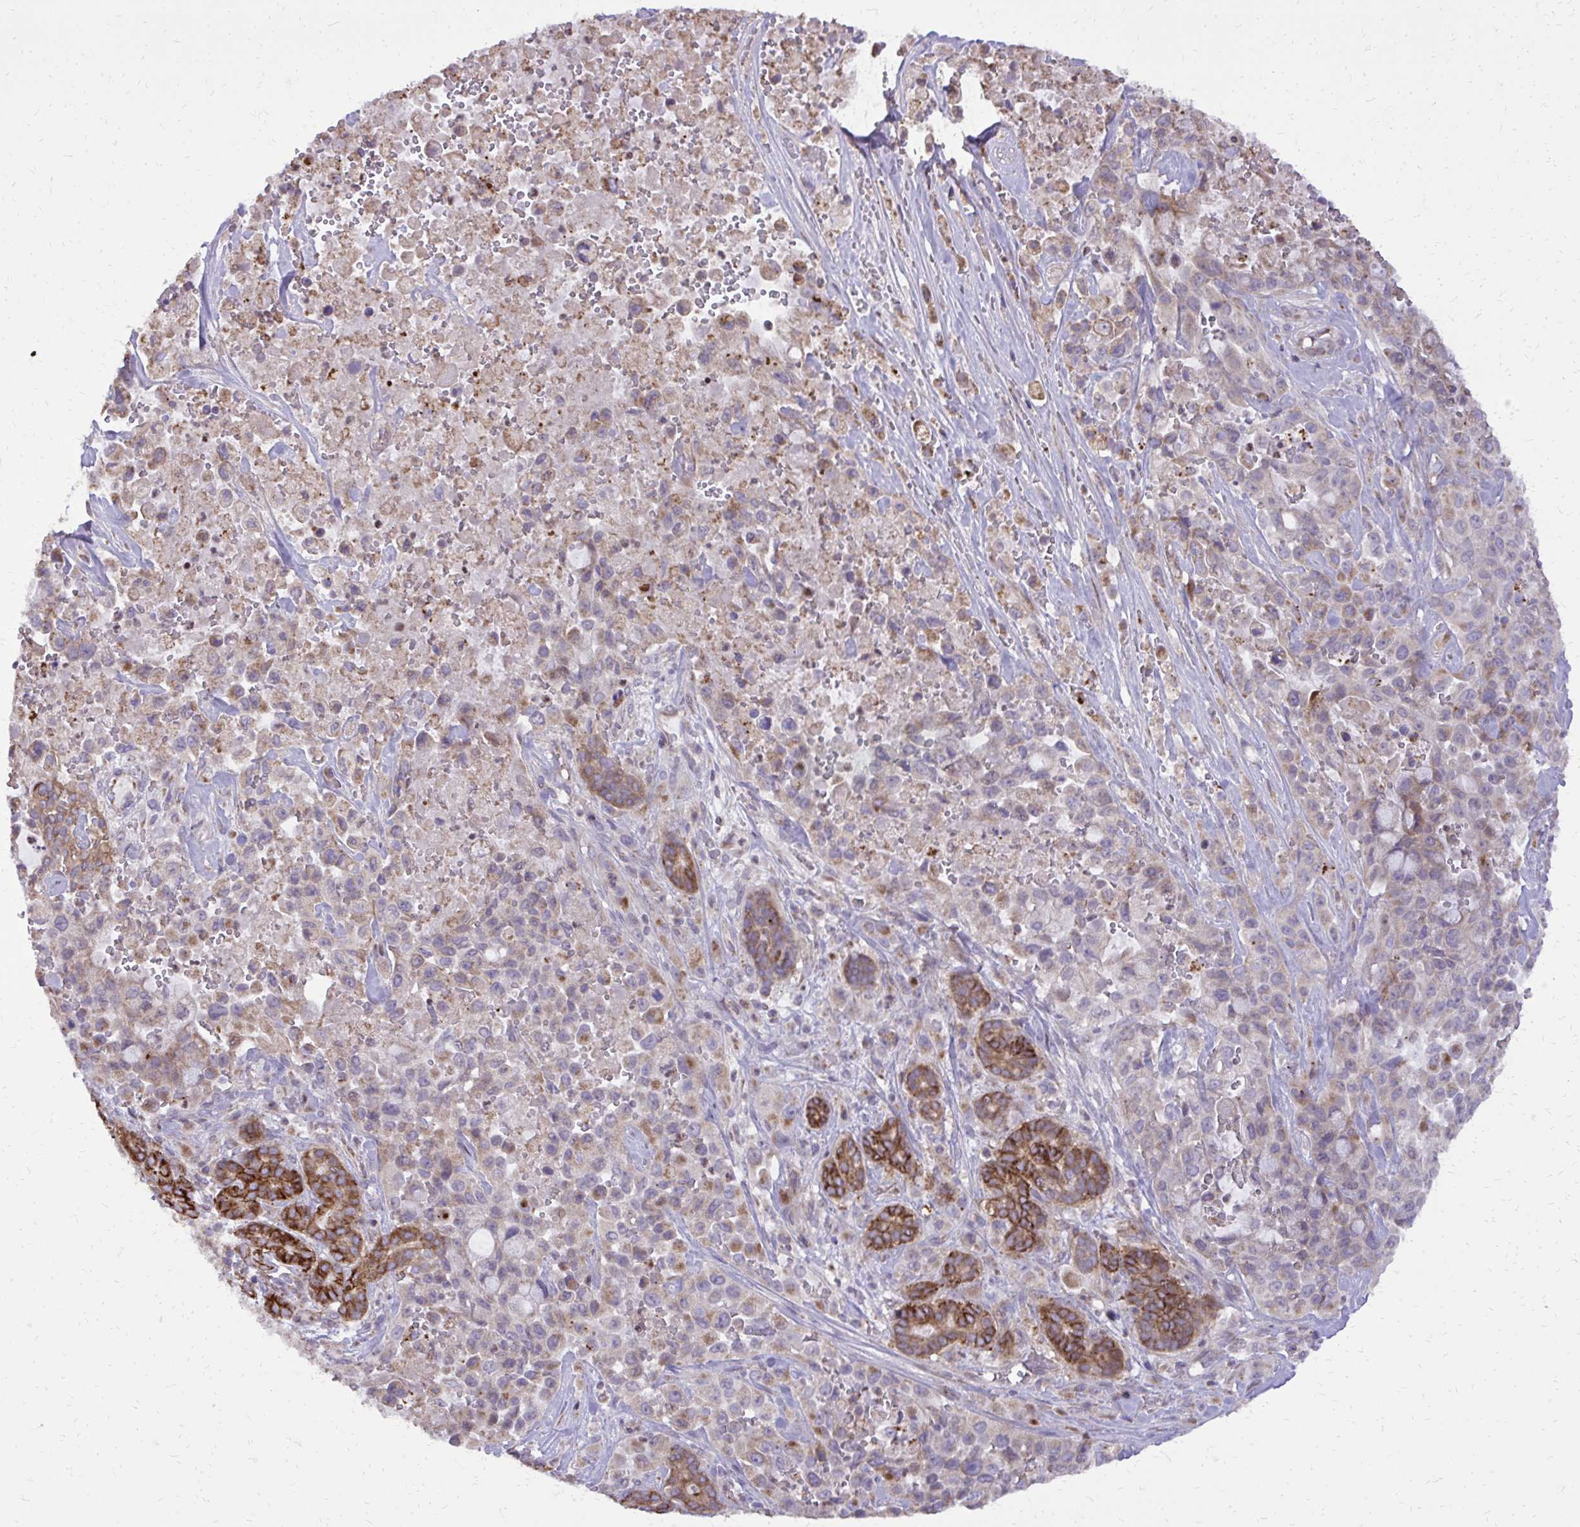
{"staining": {"intensity": "weak", "quantity": "25%-75%", "location": "cytoplasmic/membranous"}, "tissue": "pancreatic cancer", "cell_type": "Tumor cells", "image_type": "cancer", "snomed": [{"axis": "morphology", "description": "Adenocarcinoma, NOS"}, {"axis": "topography", "description": "Pancreas"}], "caption": "IHC (DAB) staining of human pancreatic cancer (adenocarcinoma) demonstrates weak cytoplasmic/membranous protein expression in approximately 25%-75% of tumor cells.", "gene": "ABCC3", "patient": {"sex": "male", "age": 44}}